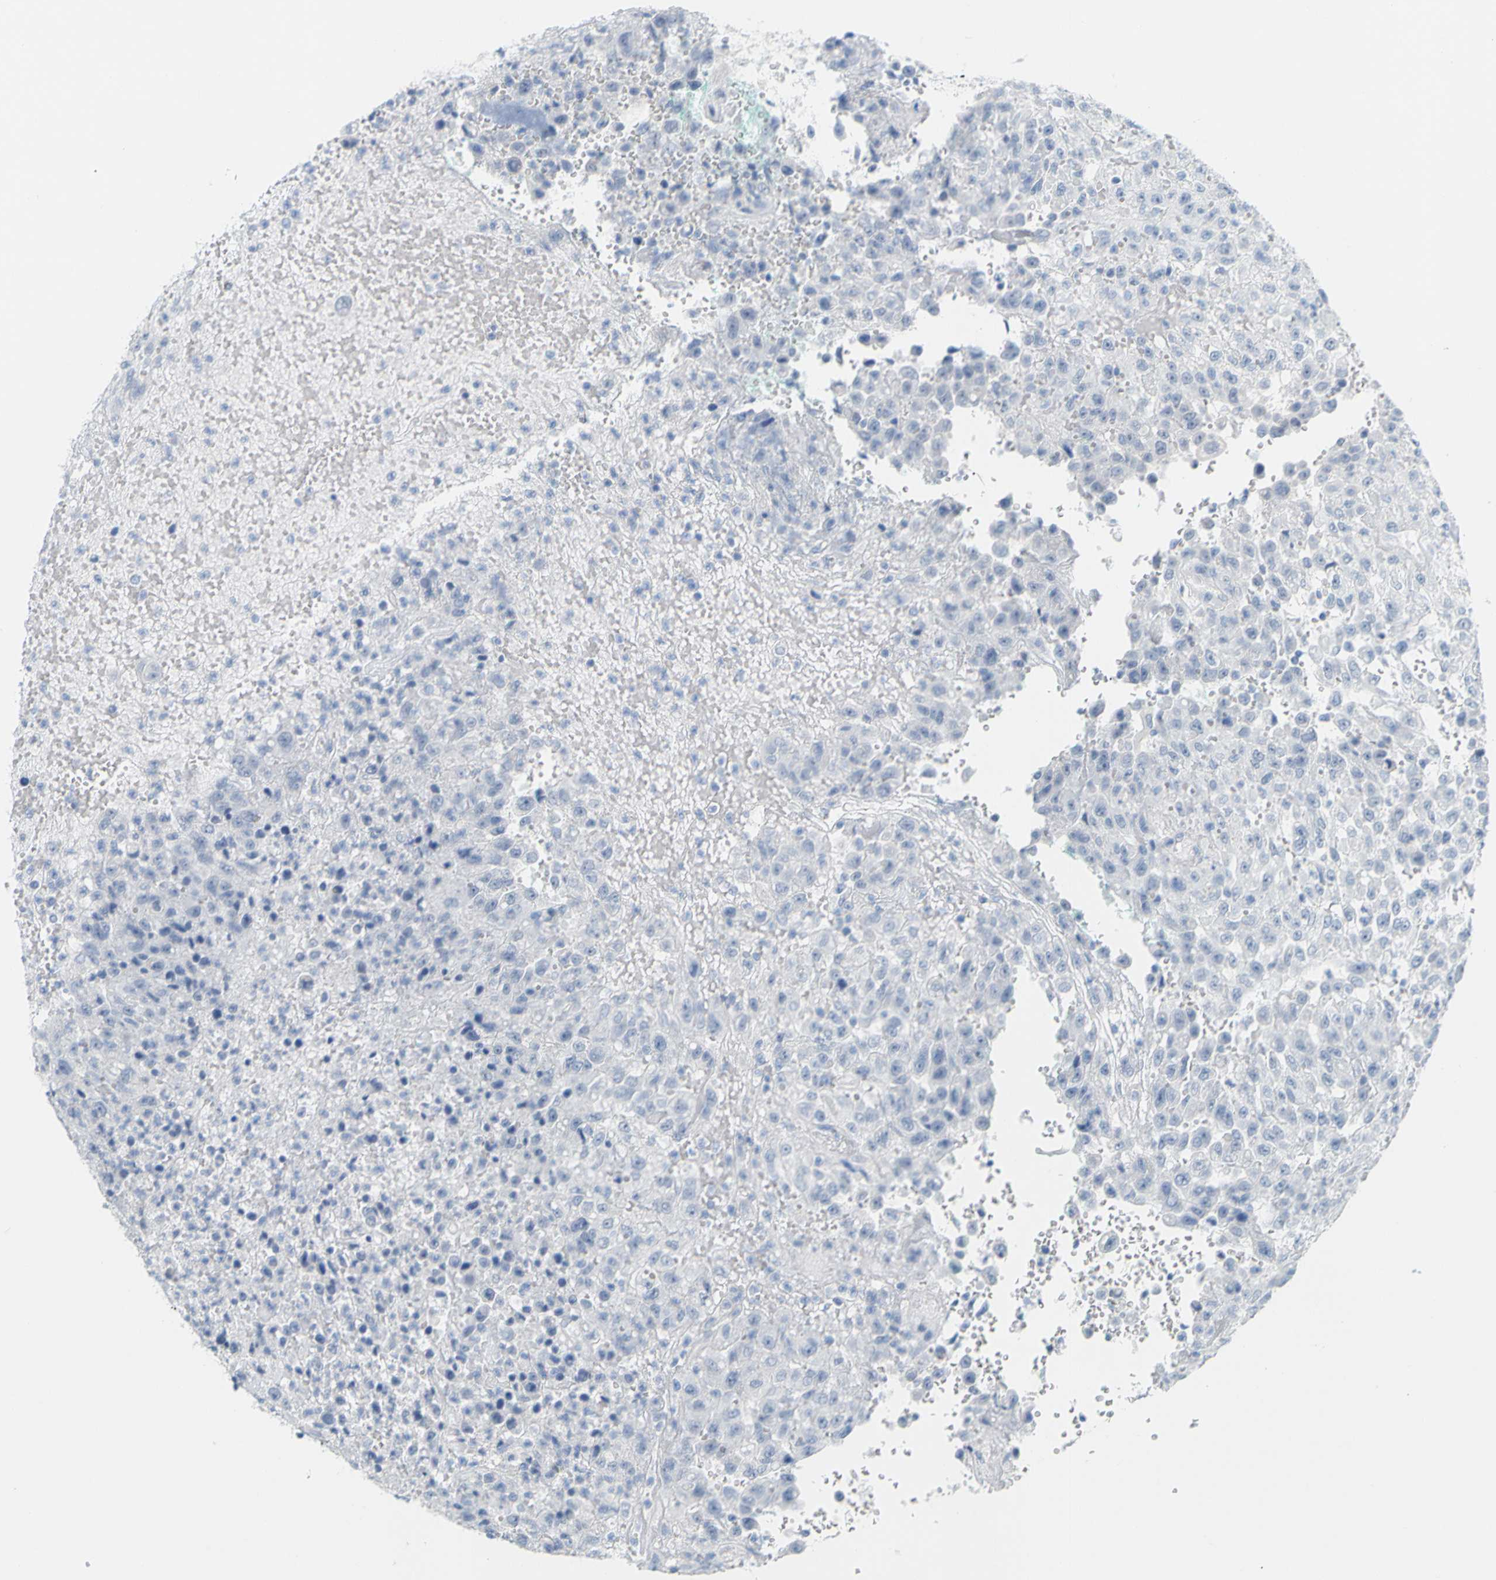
{"staining": {"intensity": "negative", "quantity": "none", "location": "none"}, "tissue": "urothelial cancer", "cell_type": "Tumor cells", "image_type": "cancer", "snomed": [{"axis": "morphology", "description": "Urothelial carcinoma, High grade"}, {"axis": "topography", "description": "Urinary bladder"}], "caption": "A histopathology image of human urothelial cancer is negative for staining in tumor cells.", "gene": "OPN1SW", "patient": {"sex": "male", "age": 46}}